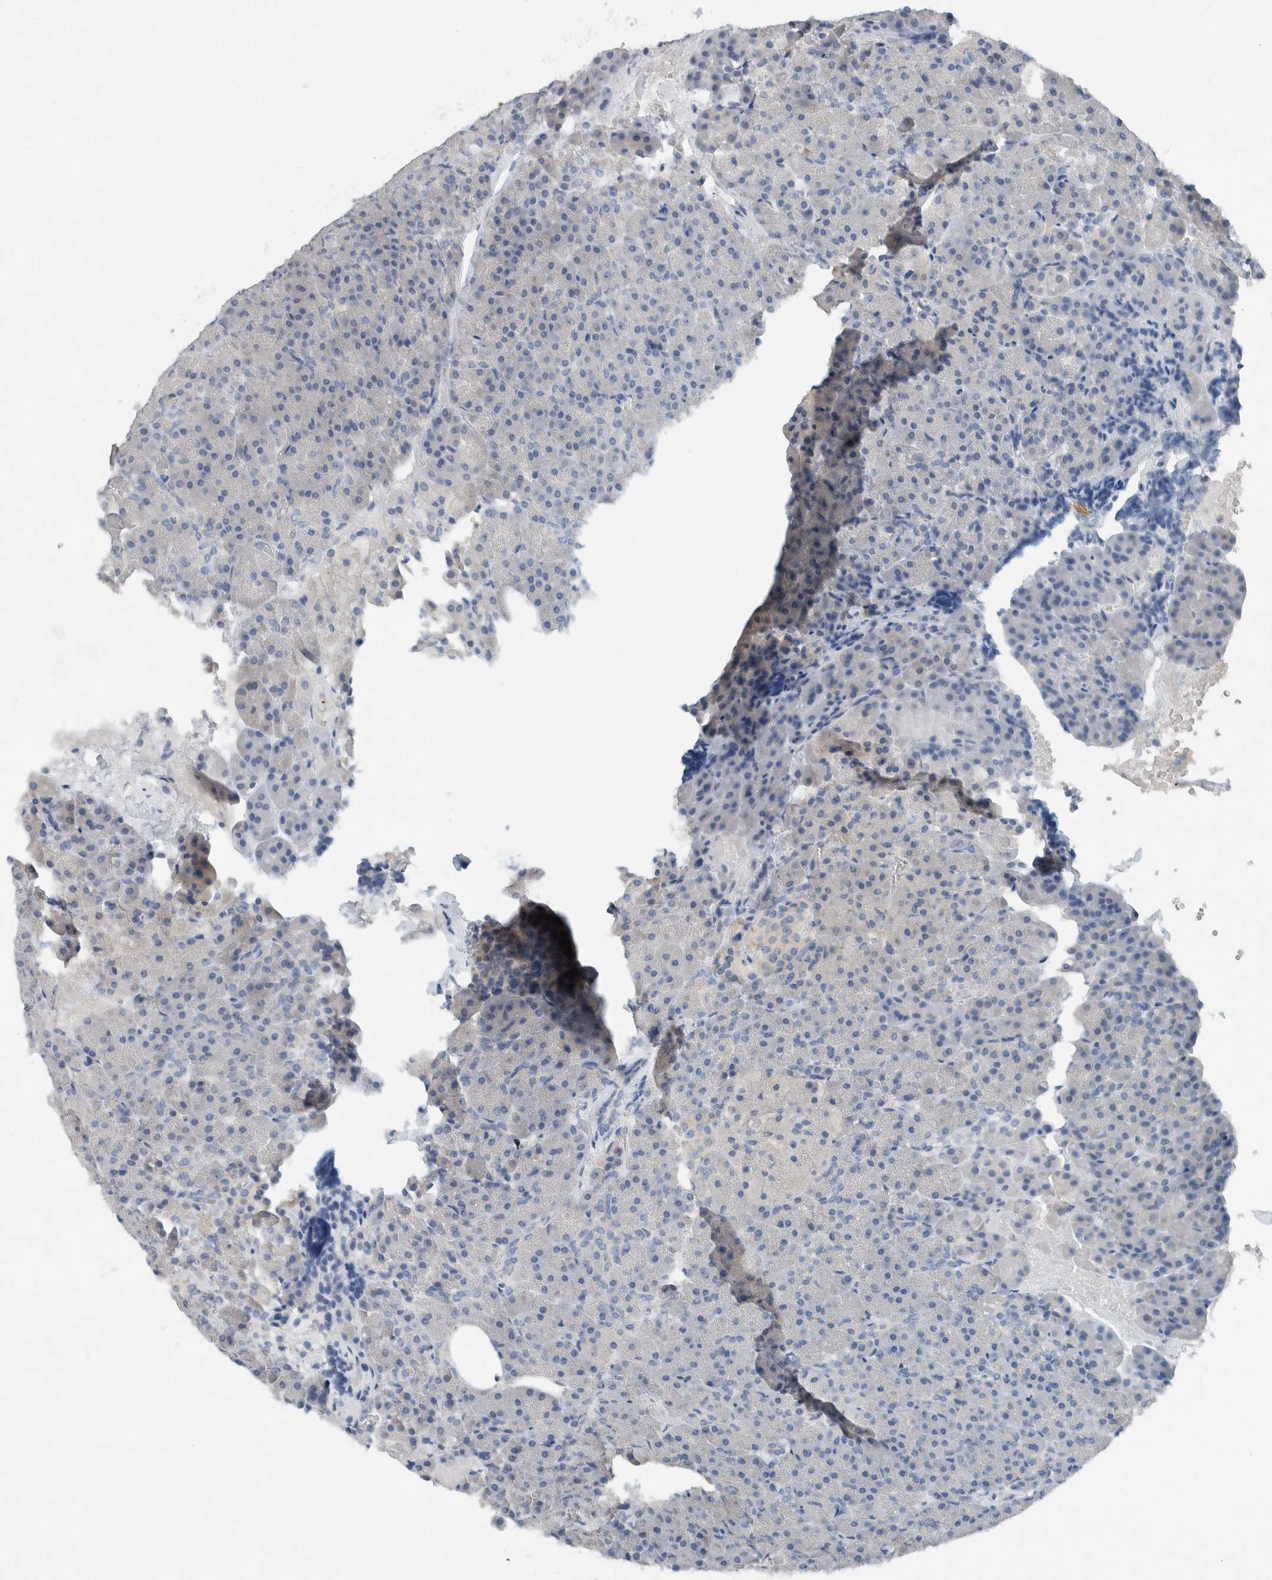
{"staining": {"intensity": "negative", "quantity": "none", "location": "none"}, "tissue": "pancreas", "cell_type": "Exocrine glandular cells", "image_type": "normal", "snomed": [{"axis": "morphology", "description": "Normal tissue, NOS"}, {"axis": "morphology", "description": "Carcinoid, malignant, NOS"}, {"axis": "topography", "description": "Pancreas"}], "caption": "A high-resolution photomicrograph shows immunohistochemistry staining of benign pancreas, which reveals no significant expression in exocrine glandular cells. Brightfield microscopy of immunohistochemistry (IHC) stained with DAB (3,3'-diaminobenzidine) (brown) and hematoxylin (blue), captured at high magnification.", "gene": "DUOX1", "patient": {"sex": "female", "age": 35}}